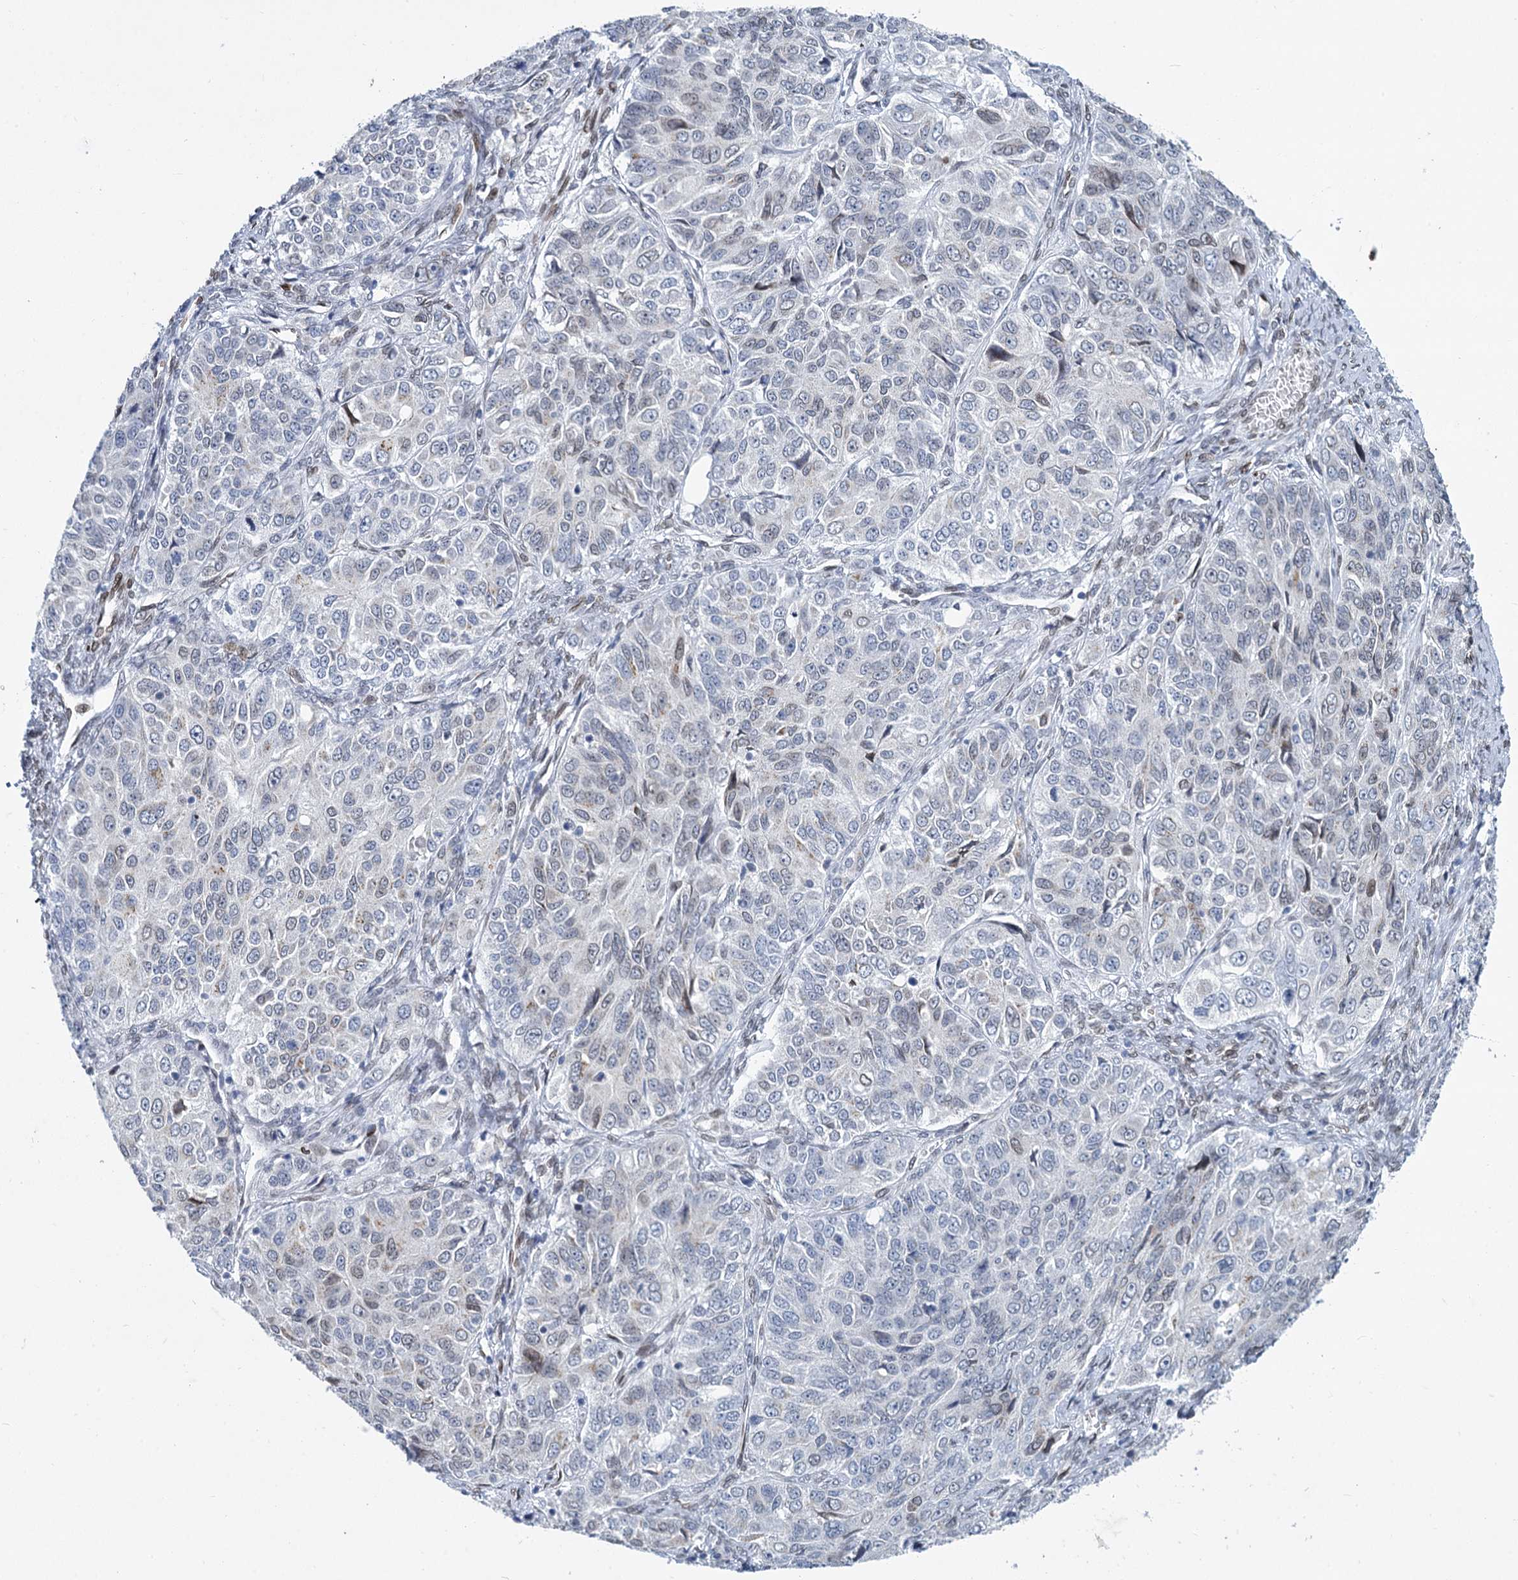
{"staining": {"intensity": "negative", "quantity": "none", "location": "none"}, "tissue": "ovarian cancer", "cell_type": "Tumor cells", "image_type": "cancer", "snomed": [{"axis": "morphology", "description": "Carcinoma, endometroid"}, {"axis": "topography", "description": "Ovary"}], "caption": "Endometroid carcinoma (ovarian) stained for a protein using immunohistochemistry (IHC) shows no staining tumor cells.", "gene": "PRSS35", "patient": {"sex": "female", "age": 51}}